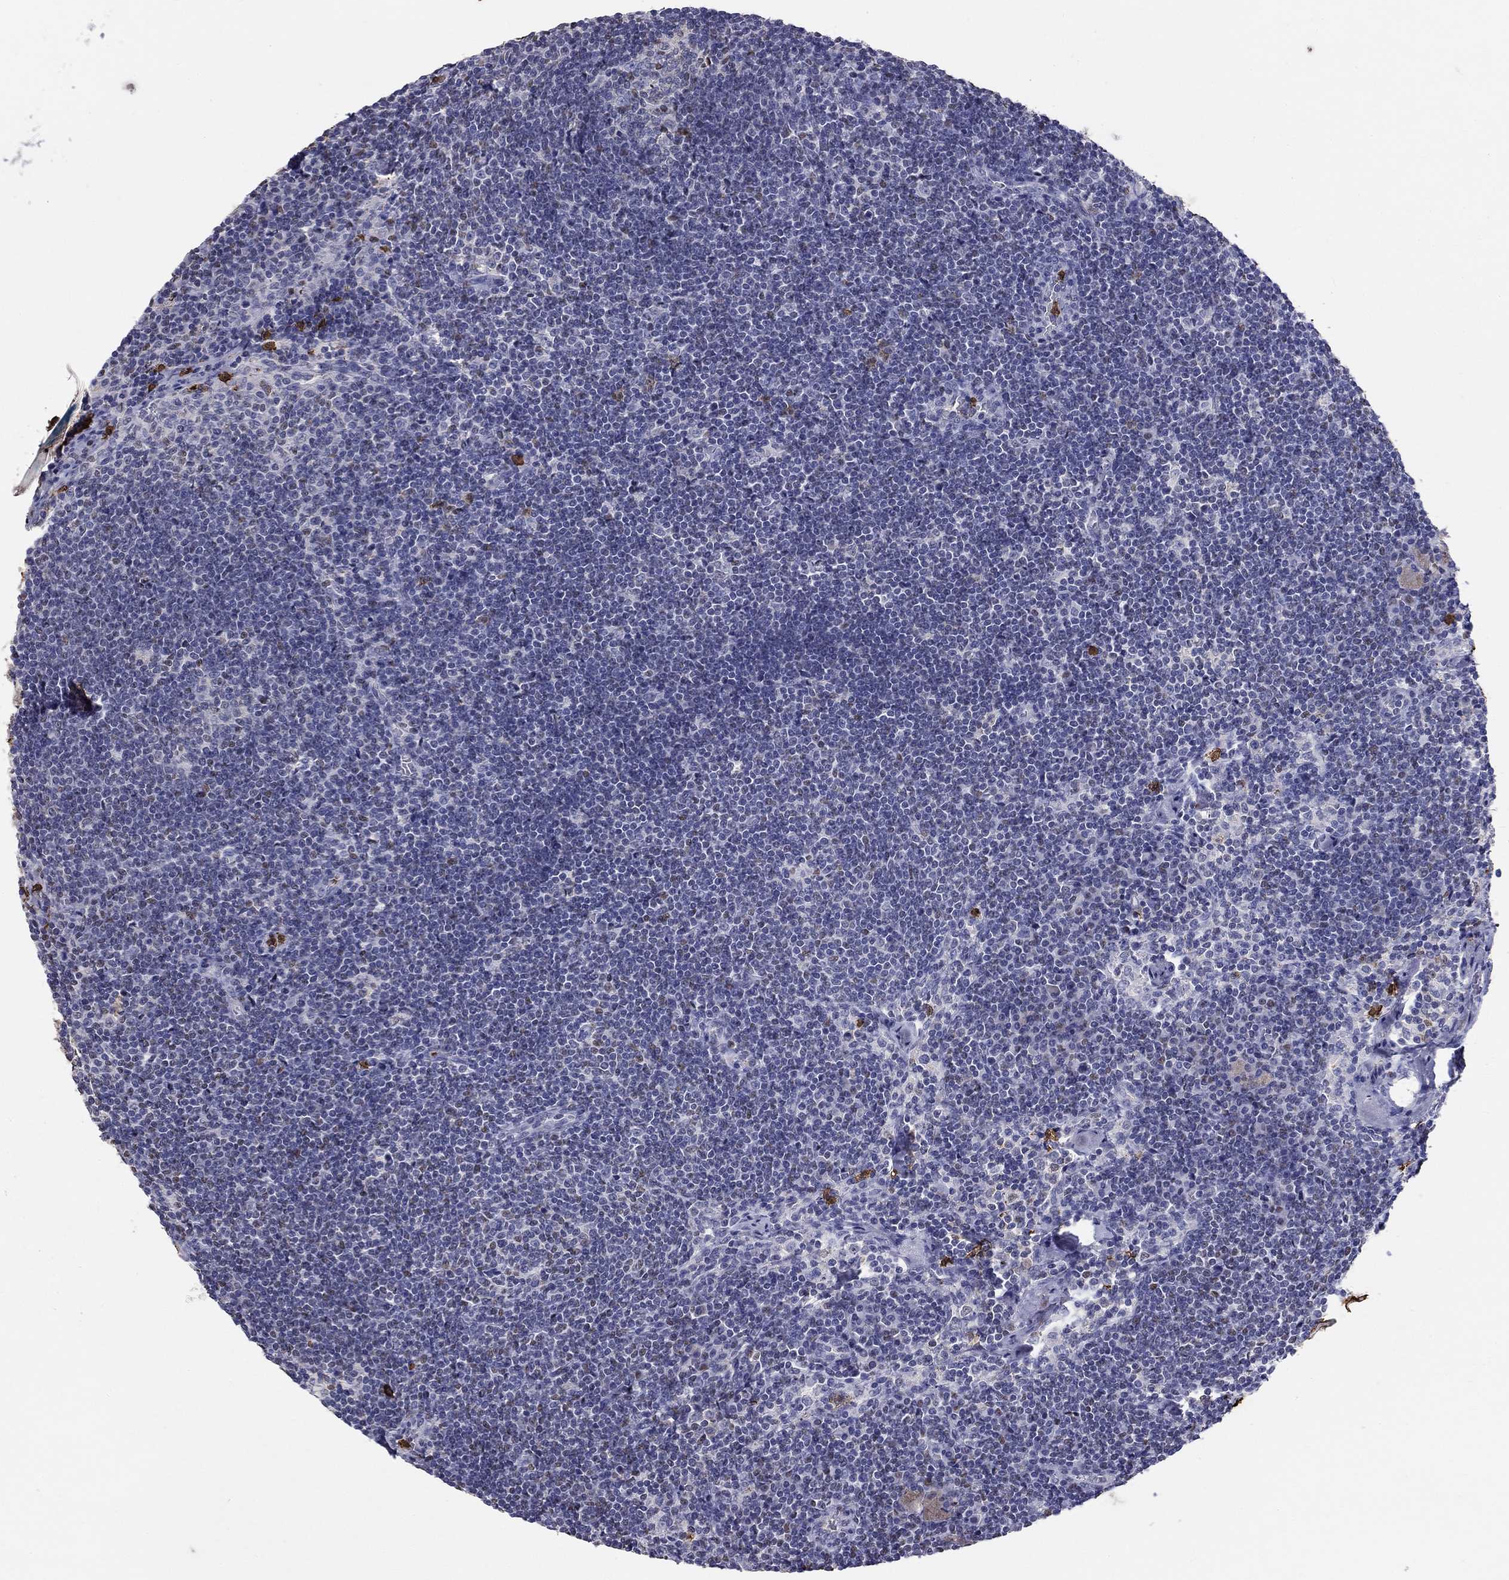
{"staining": {"intensity": "negative", "quantity": "none", "location": "none"}, "tissue": "lymph node", "cell_type": "Germinal center cells", "image_type": "normal", "snomed": [{"axis": "morphology", "description": "Normal tissue, NOS"}, {"axis": "topography", "description": "Lymph node"}], "caption": "DAB (3,3'-diaminobenzidine) immunohistochemical staining of benign lymph node demonstrates no significant staining in germinal center cells.", "gene": "IGSF8", "patient": {"sex": "male", "age": 59}}